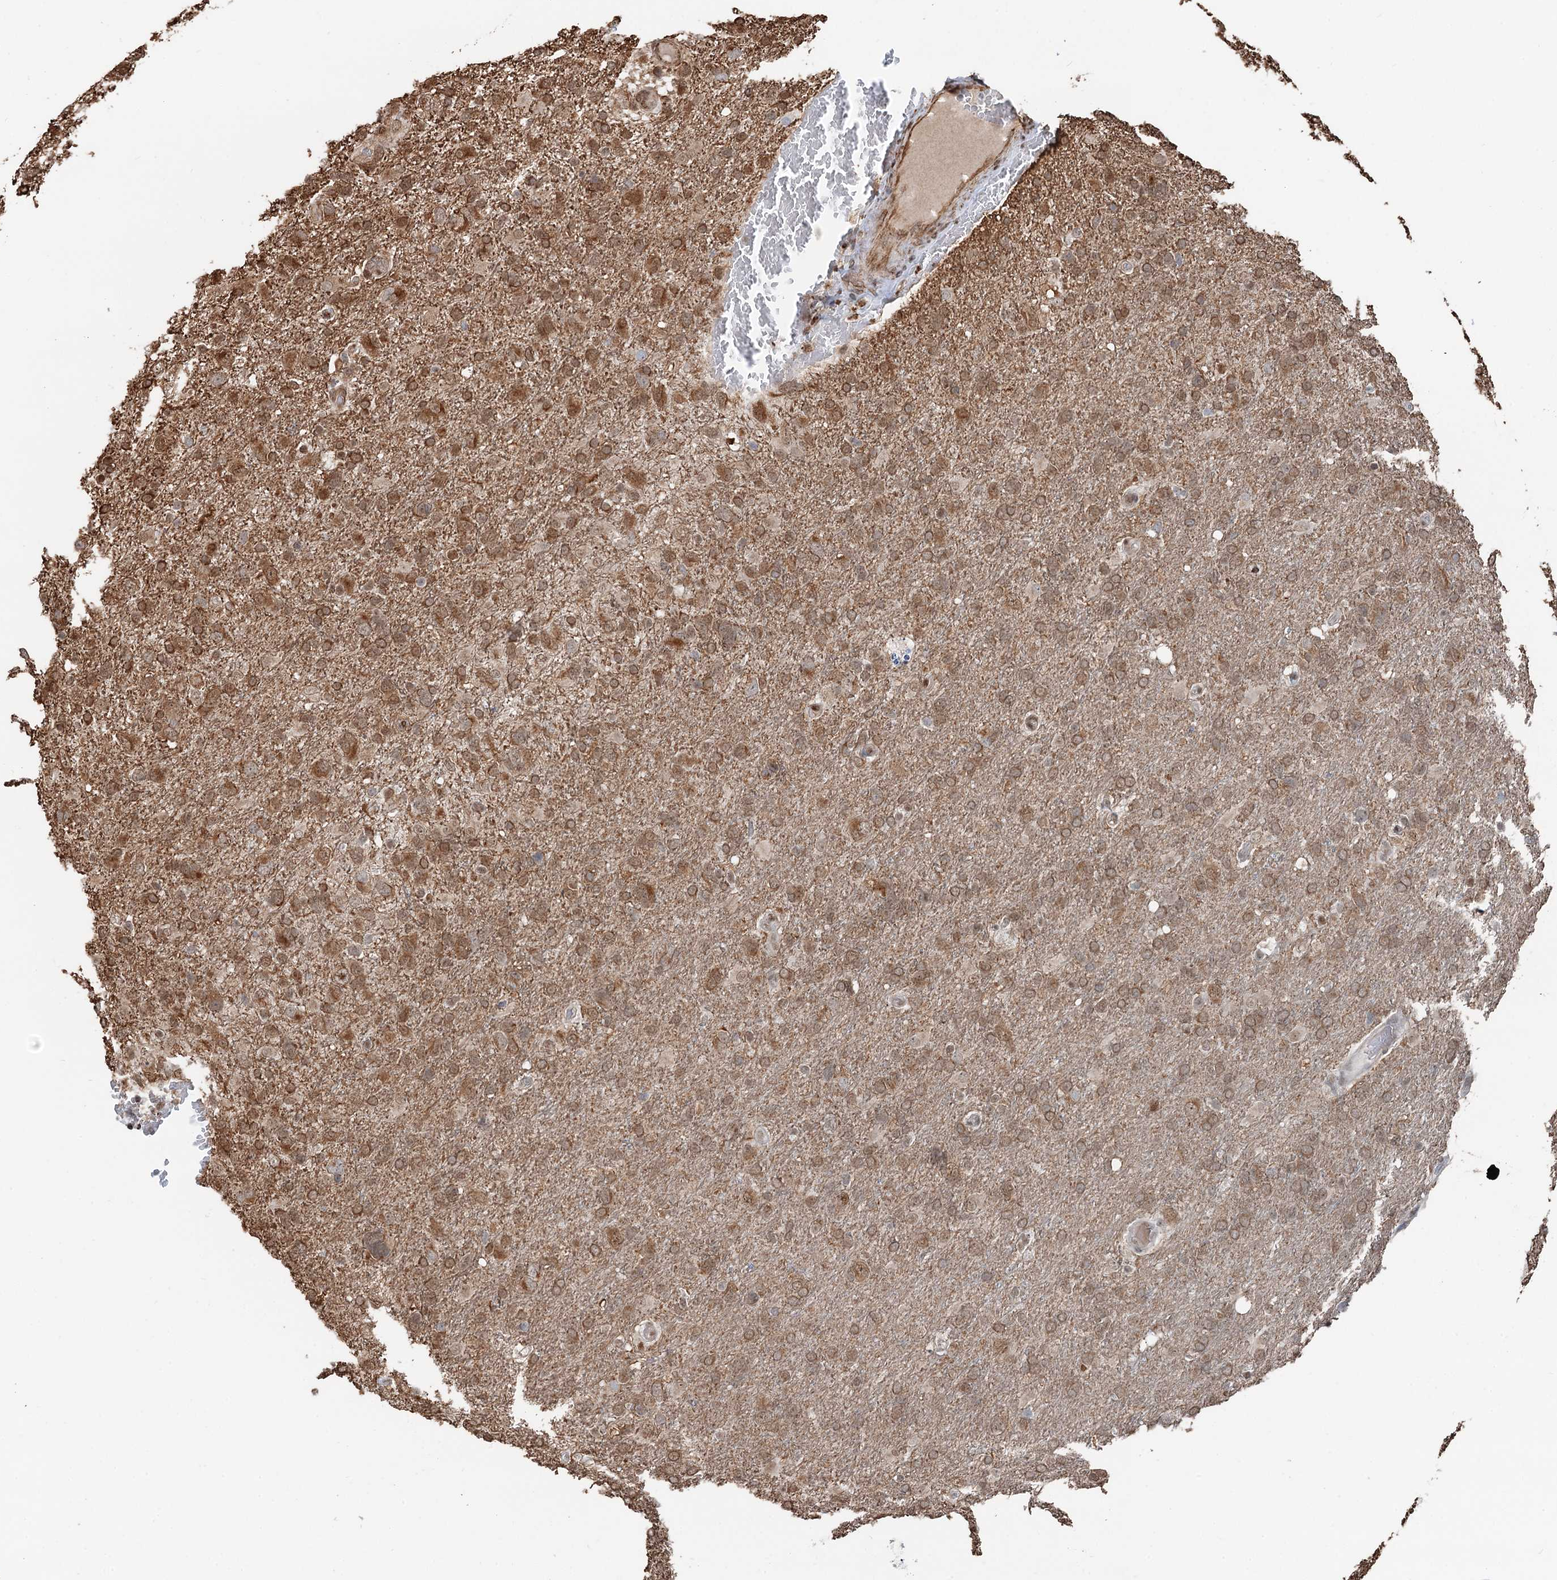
{"staining": {"intensity": "moderate", "quantity": ">75%", "location": "cytoplasmic/membranous,nuclear"}, "tissue": "glioma", "cell_type": "Tumor cells", "image_type": "cancer", "snomed": [{"axis": "morphology", "description": "Glioma, malignant, High grade"}, {"axis": "topography", "description": "Brain"}], "caption": "Immunohistochemical staining of glioma reveals moderate cytoplasmic/membranous and nuclear protein expression in approximately >75% of tumor cells. (Stains: DAB (3,3'-diaminobenzidine) in brown, nuclei in blue, Microscopy: brightfield microscopy at high magnification).", "gene": "CFDP1", "patient": {"sex": "male", "age": 61}}